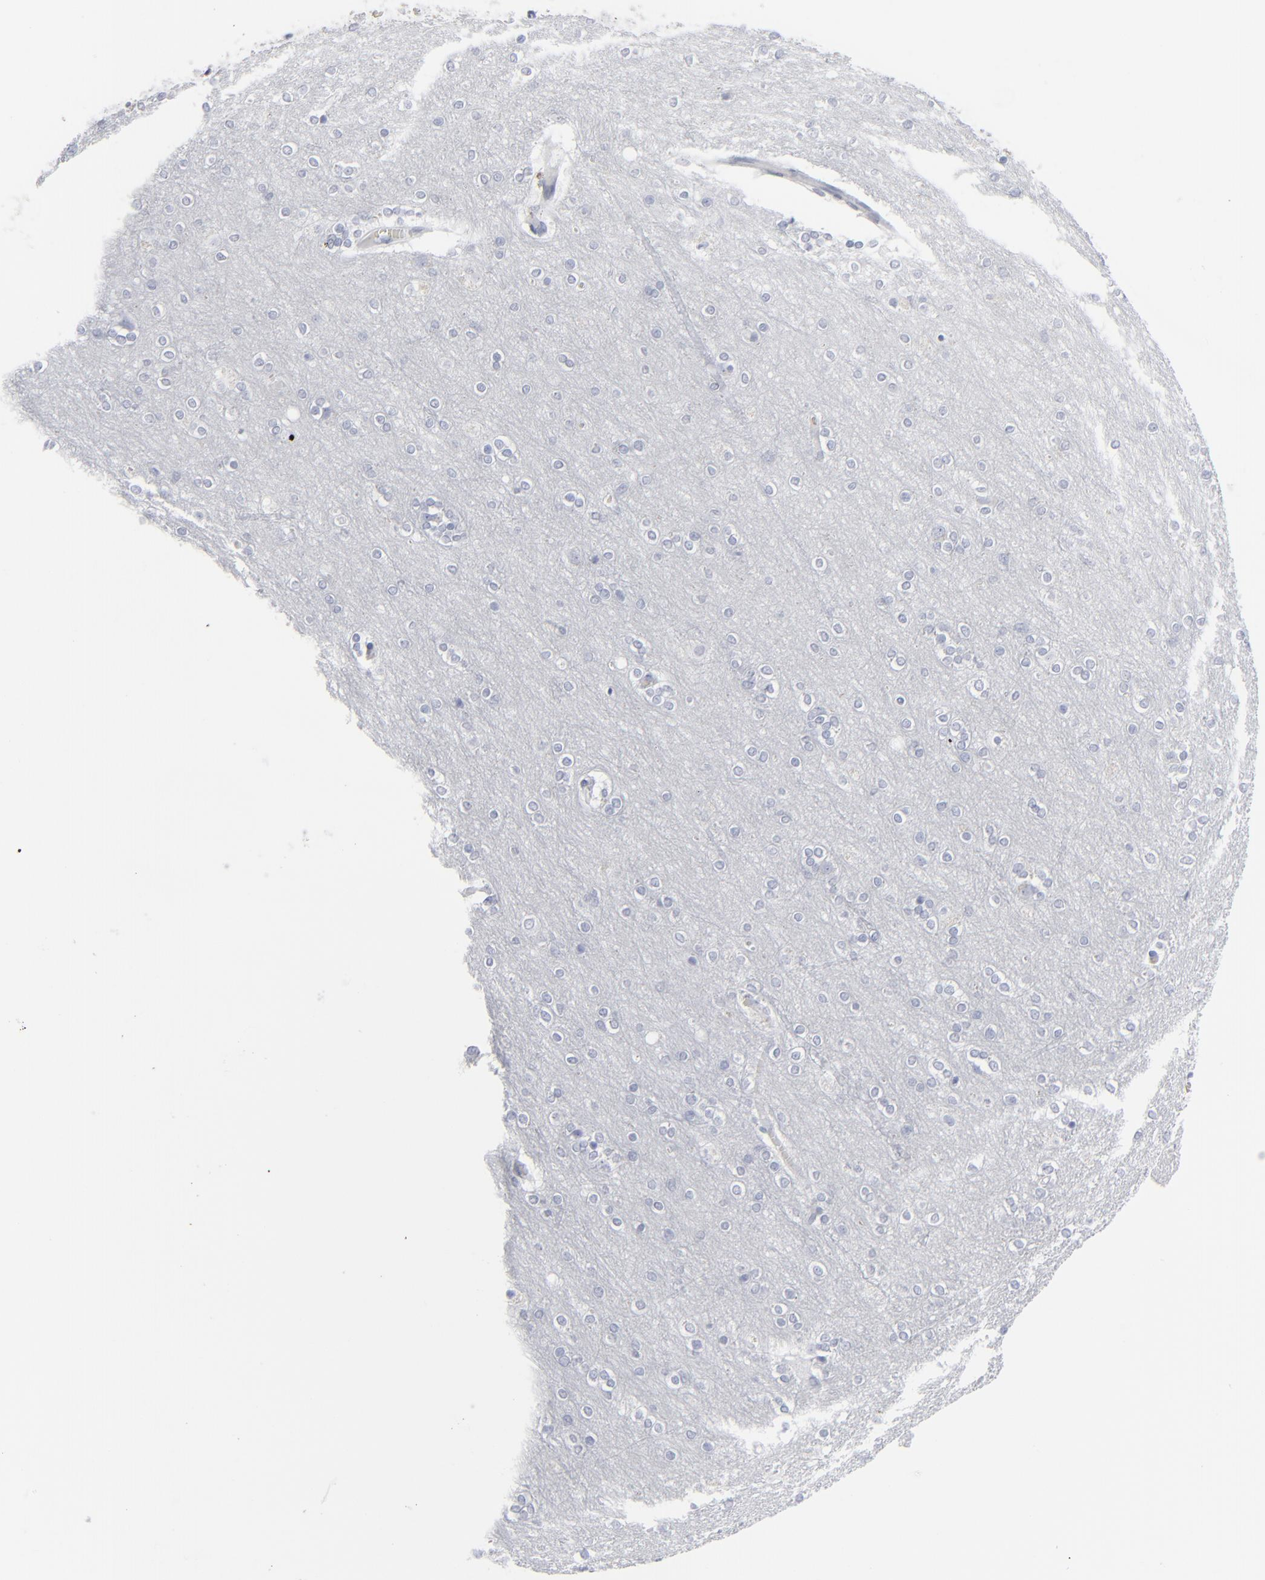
{"staining": {"intensity": "negative", "quantity": "none", "location": "none"}, "tissue": "cerebral cortex", "cell_type": "Endothelial cells", "image_type": "normal", "snomed": [{"axis": "morphology", "description": "Normal tissue, NOS"}, {"axis": "topography", "description": "Cerebral cortex"}], "caption": "A micrograph of cerebral cortex stained for a protein exhibits no brown staining in endothelial cells. (DAB (3,3'-diaminobenzidine) IHC with hematoxylin counter stain).", "gene": "MSLN", "patient": {"sex": "female", "age": 54}}